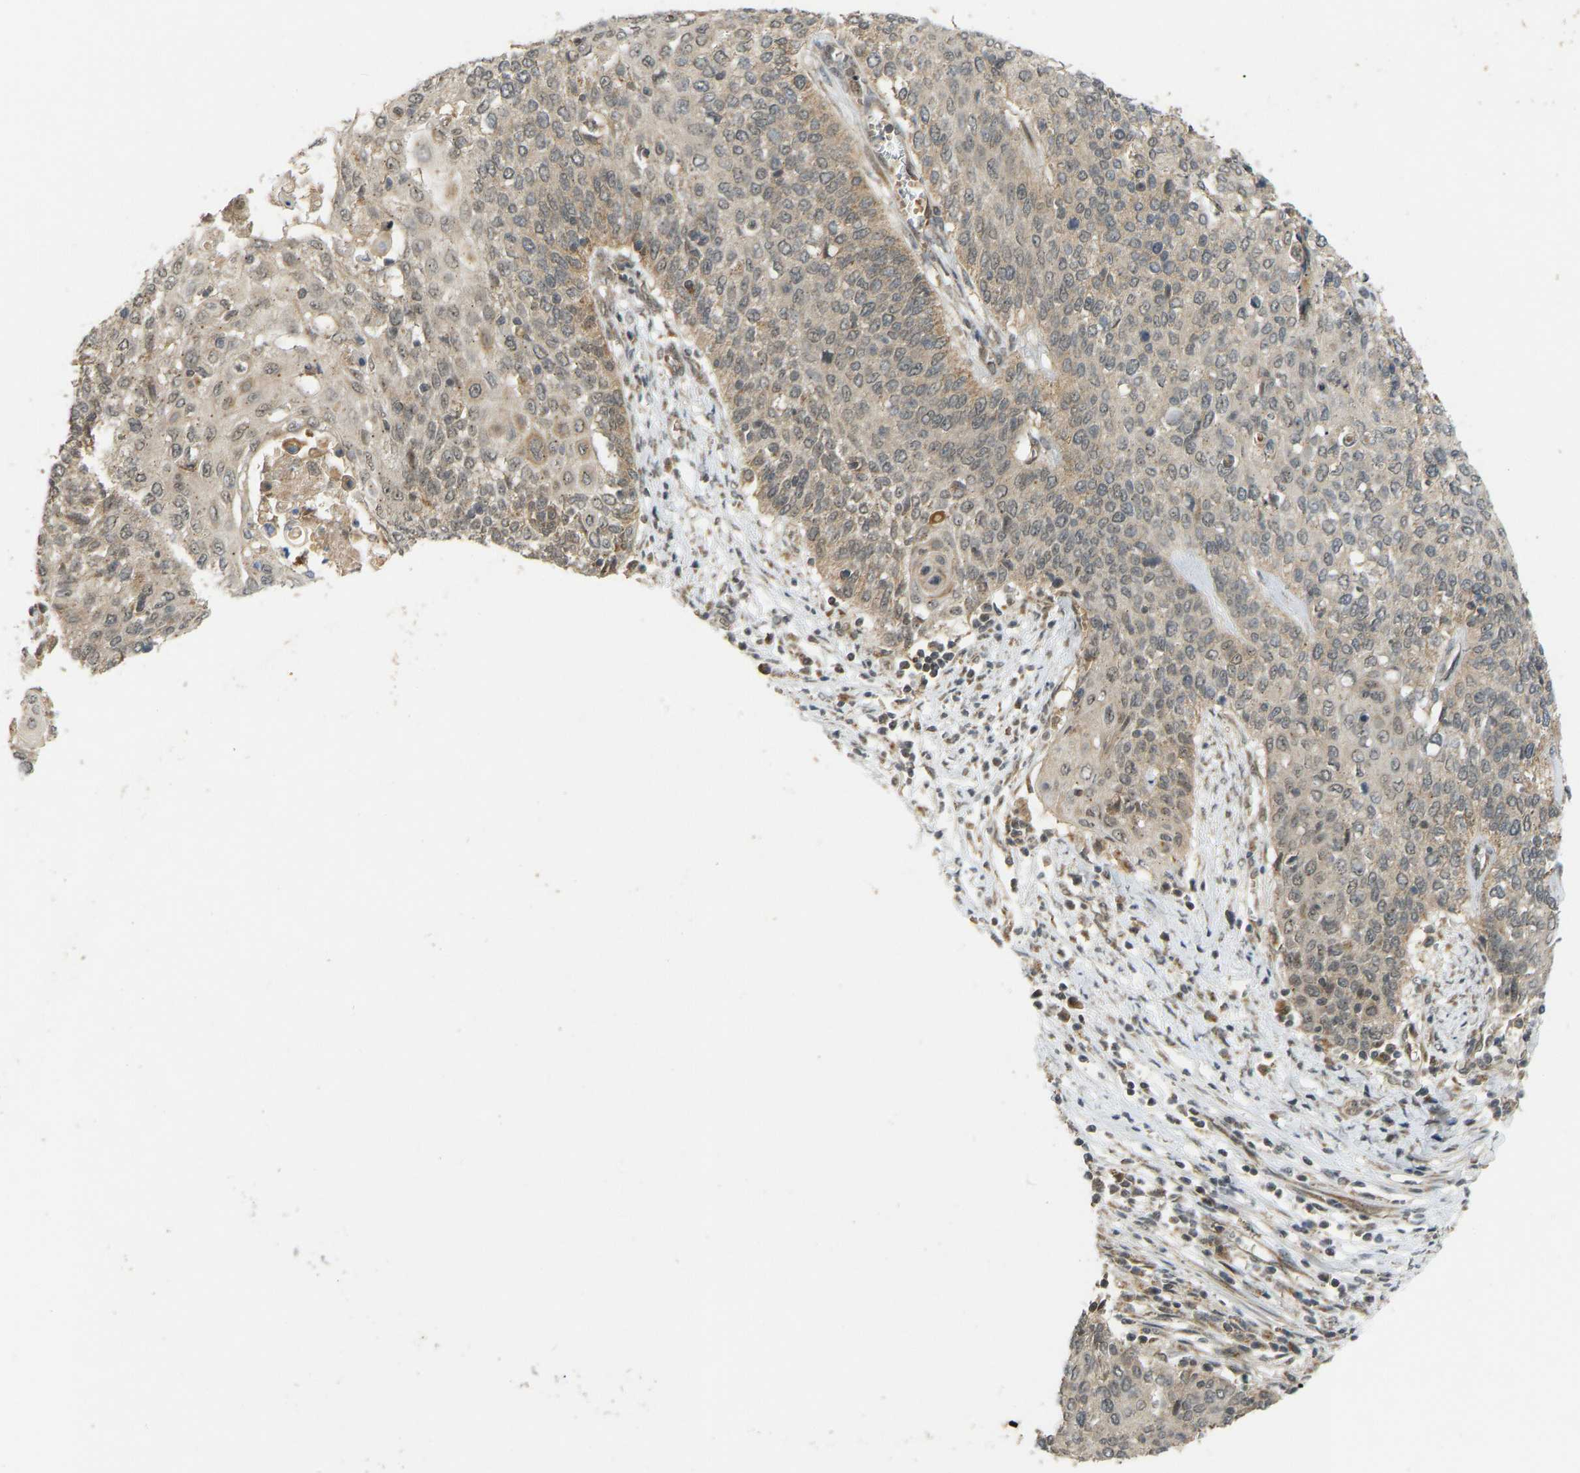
{"staining": {"intensity": "weak", "quantity": ">75%", "location": "cytoplasmic/membranous"}, "tissue": "cervical cancer", "cell_type": "Tumor cells", "image_type": "cancer", "snomed": [{"axis": "morphology", "description": "Squamous cell carcinoma, NOS"}, {"axis": "topography", "description": "Cervix"}], "caption": "About >75% of tumor cells in human cervical squamous cell carcinoma display weak cytoplasmic/membranous protein expression as visualized by brown immunohistochemical staining.", "gene": "ACADS", "patient": {"sex": "female", "age": 39}}